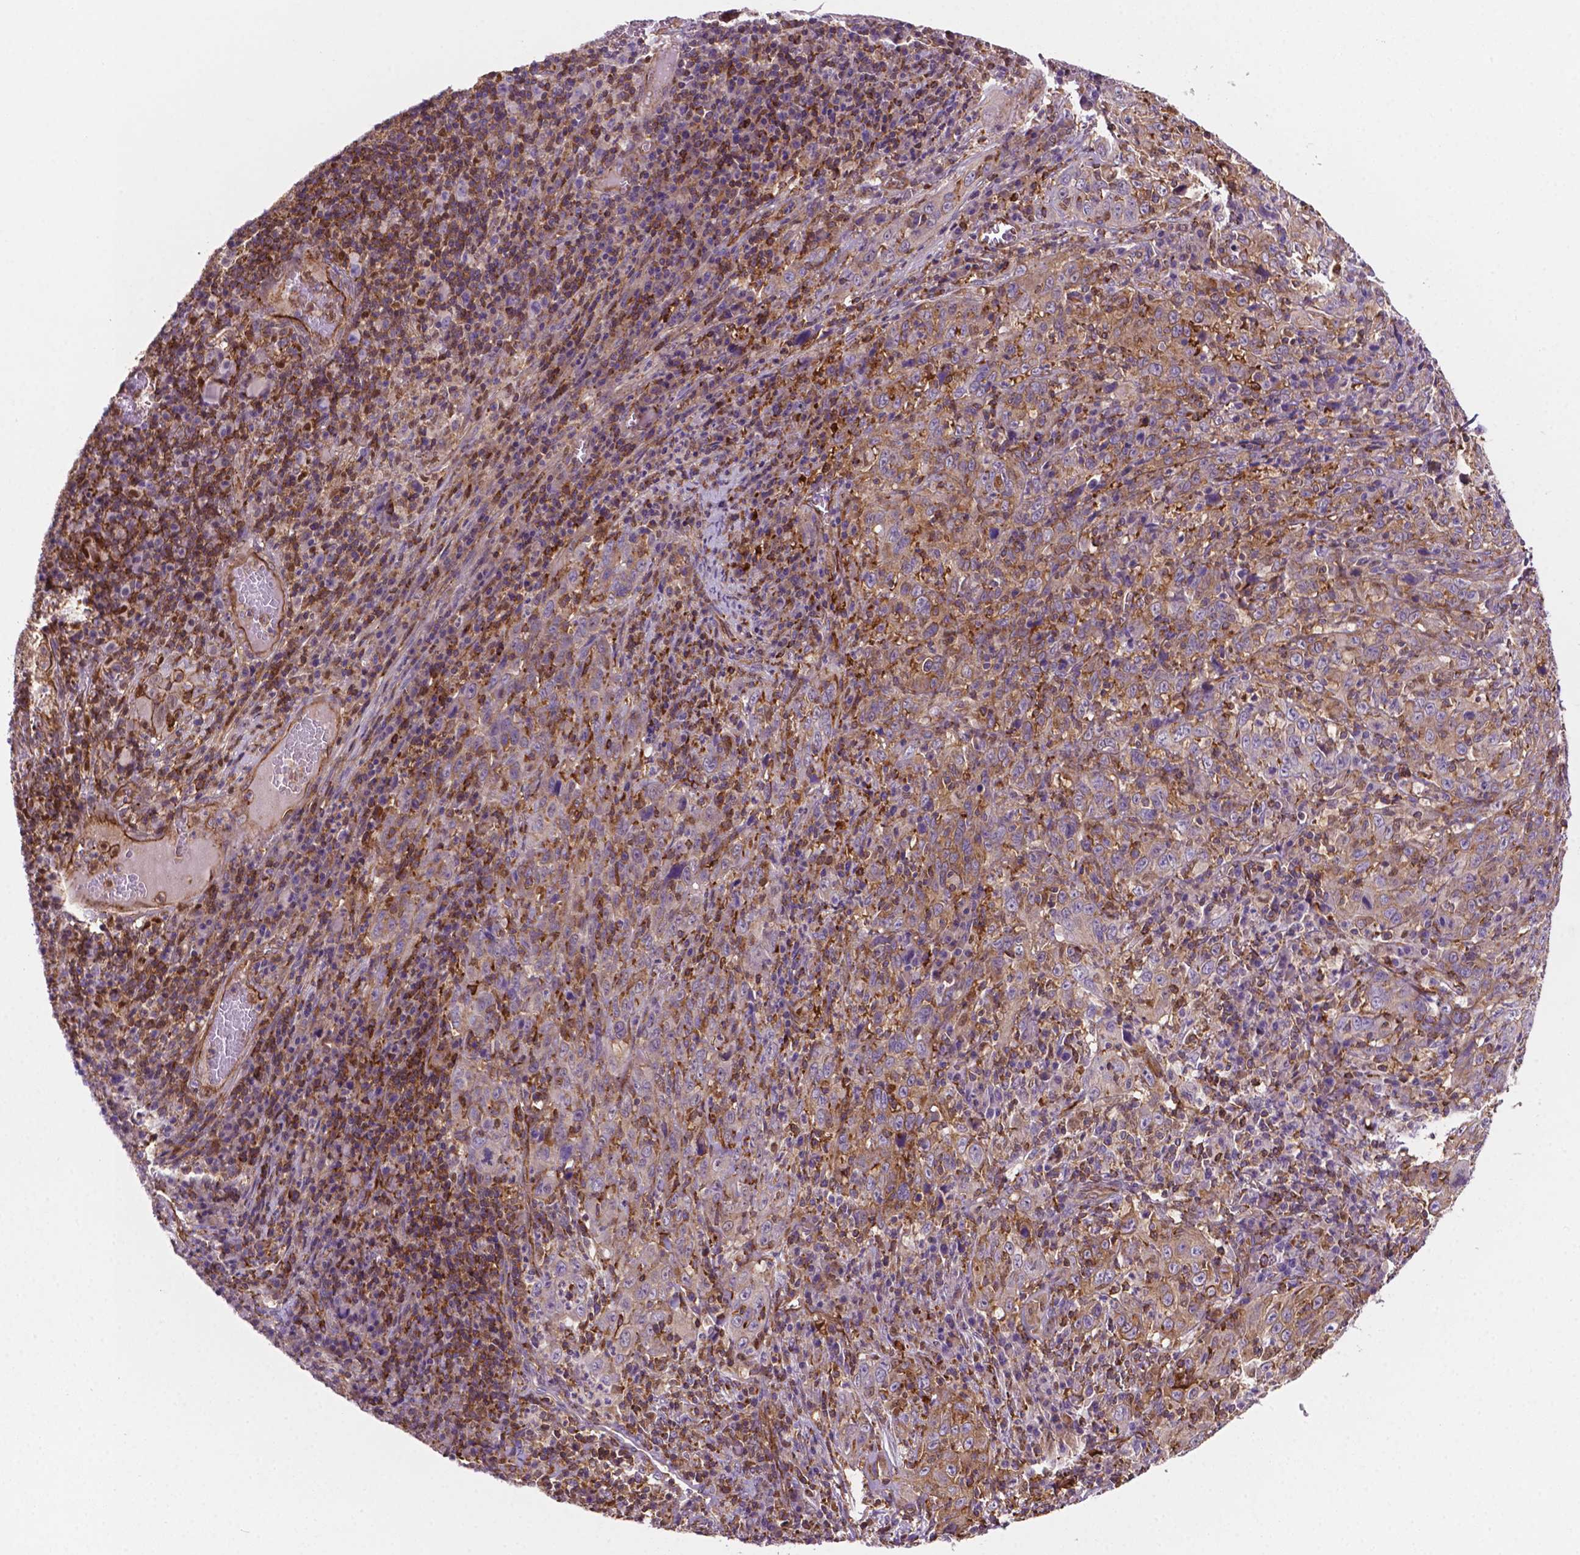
{"staining": {"intensity": "weak", "quantity": "25%-75%", "location": "cytoplasmic/membranous"}, "tissue": "cervical cancer", "cell_type": "Tumor cells", "image_type": "cancer", "snomed": [{"axis": "morphology", "description": "Squamous cell carcinoma, NOS"}, {"axis": "topography", "description": "Cervix"}], "caption": "DAB (3,3'-diaminobenzidine) immunohistochemical staining of human squamous cell carcinoma (cervical) shows weak cytoplasmic/membranous protein staining in about 25%-75% of tumor cells.", "gene": "DCN", "patient": {"sex": "female", "age": 46}}